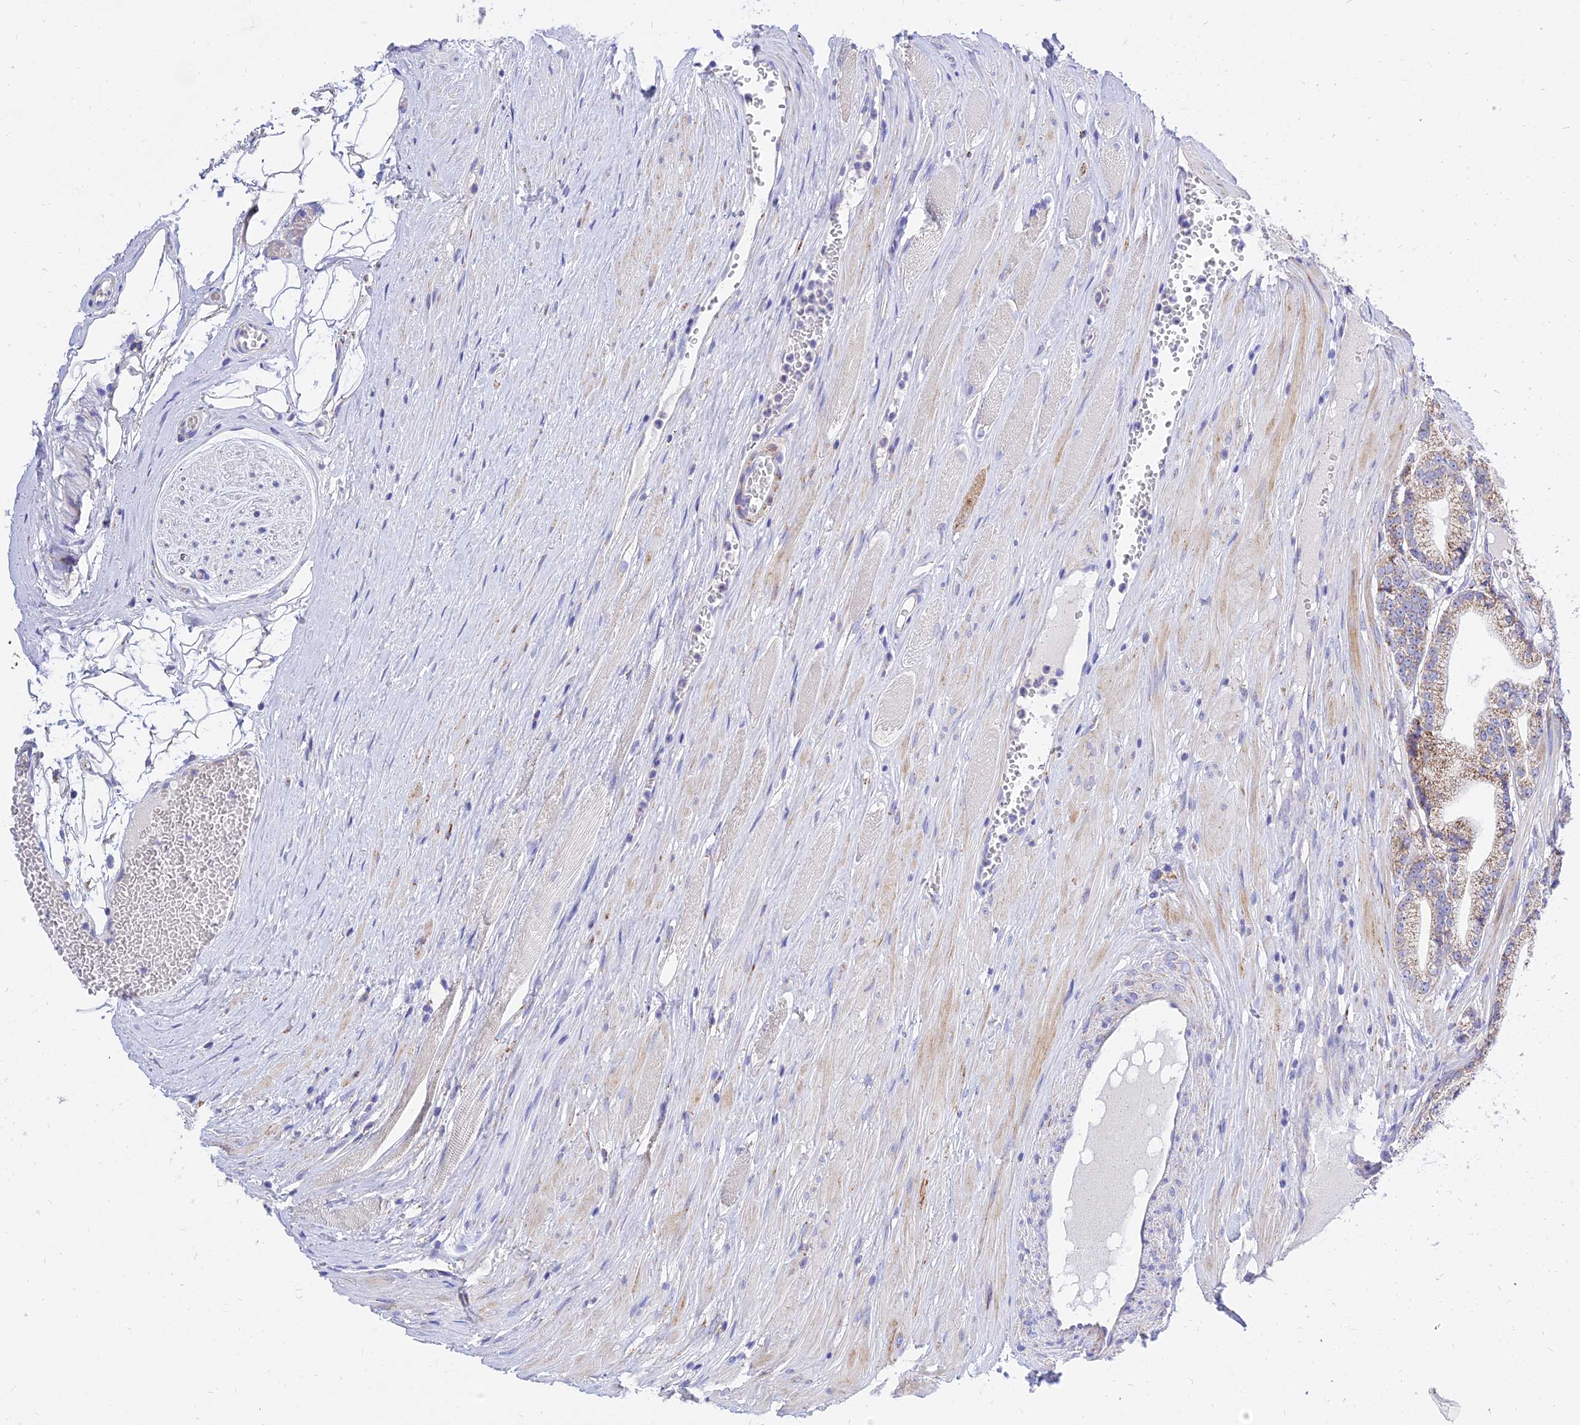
{"staining": {"intensity": "weak", "quantity": "25%-75%", "location": "cytoplasmic/membranous"}, "tissue": "prostate cancer", "cell_type": "Tumor cells", "image_type": "cancer", "snomed": [{"axis": "morphology", "description": "Adenocarcinoma, High grade"}, {"axis": "topography", "description": "Prostate"}], "caption": "Human prostate cancer (adenocarcinoma (high-grade)) stained with a protein marker demonstrates weak staining in tumor cells.", "gene": "PKN3", "patient": {"sex": "male", "age": 67}}